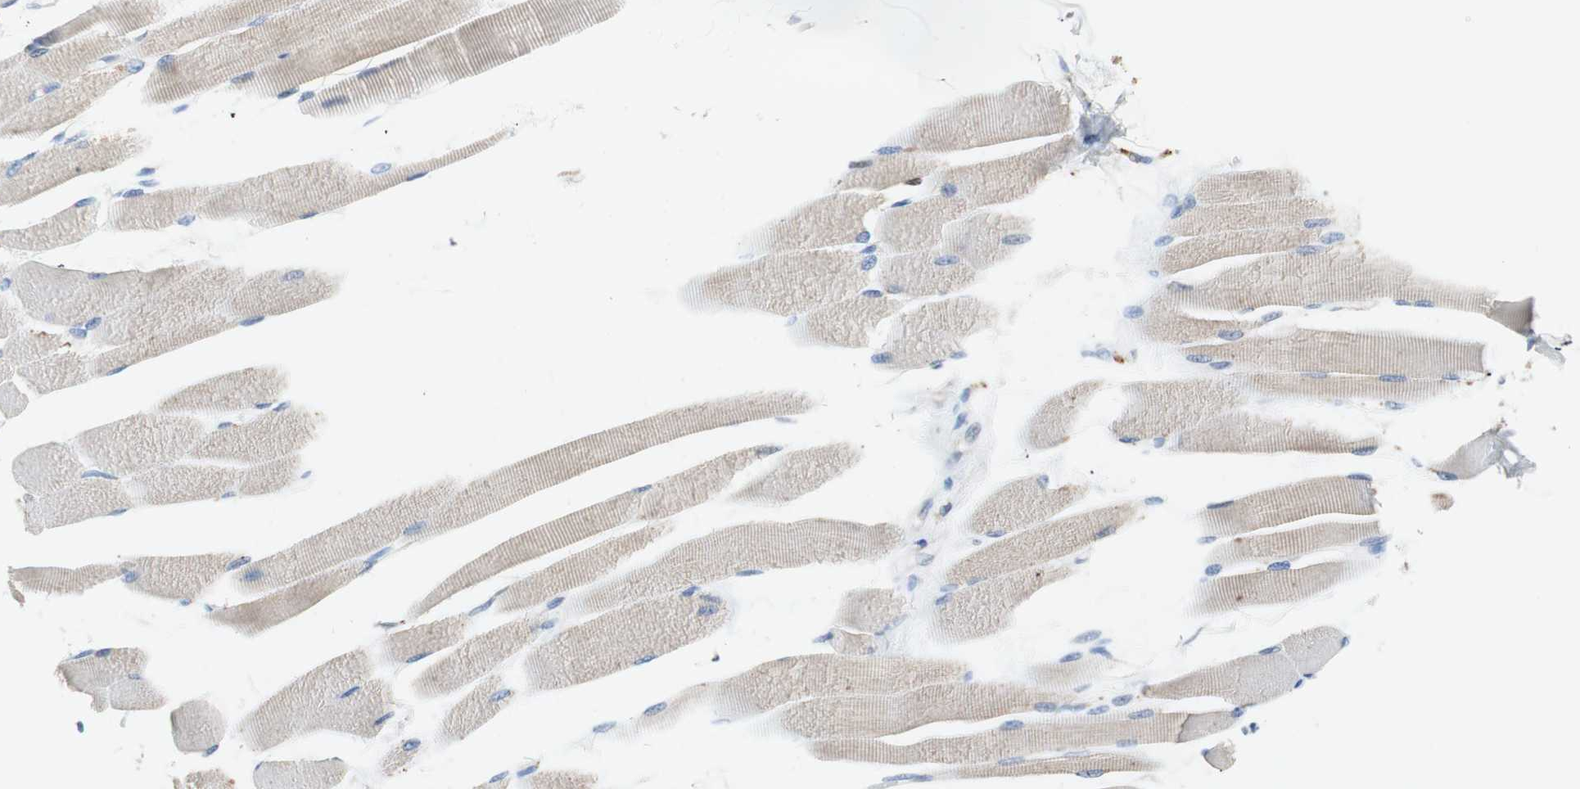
{"staining": {"intensity": "weak", "quantity": "<25%", "location": "cytoplasmic/membranous"}, "tissue": "skeletal muscle", "cell_type": "Myocytes", "image_type": "normal", "snomed": [{"axis": "morphology", "description": "Normal tissue, NOS"}, {"axis": "topography", "description": "Skeletal muscle"}, {"axis": "topography", "description": "Peripheral nerve tissue"}], "caption": "High power microscopy histopathology image of an immunohistochemistry photomicrograph of normal skeletal muscle, revealing no significant expression in myocytes.", "gene": "RELB", "patient": {"sex": "female", "age": 84}}